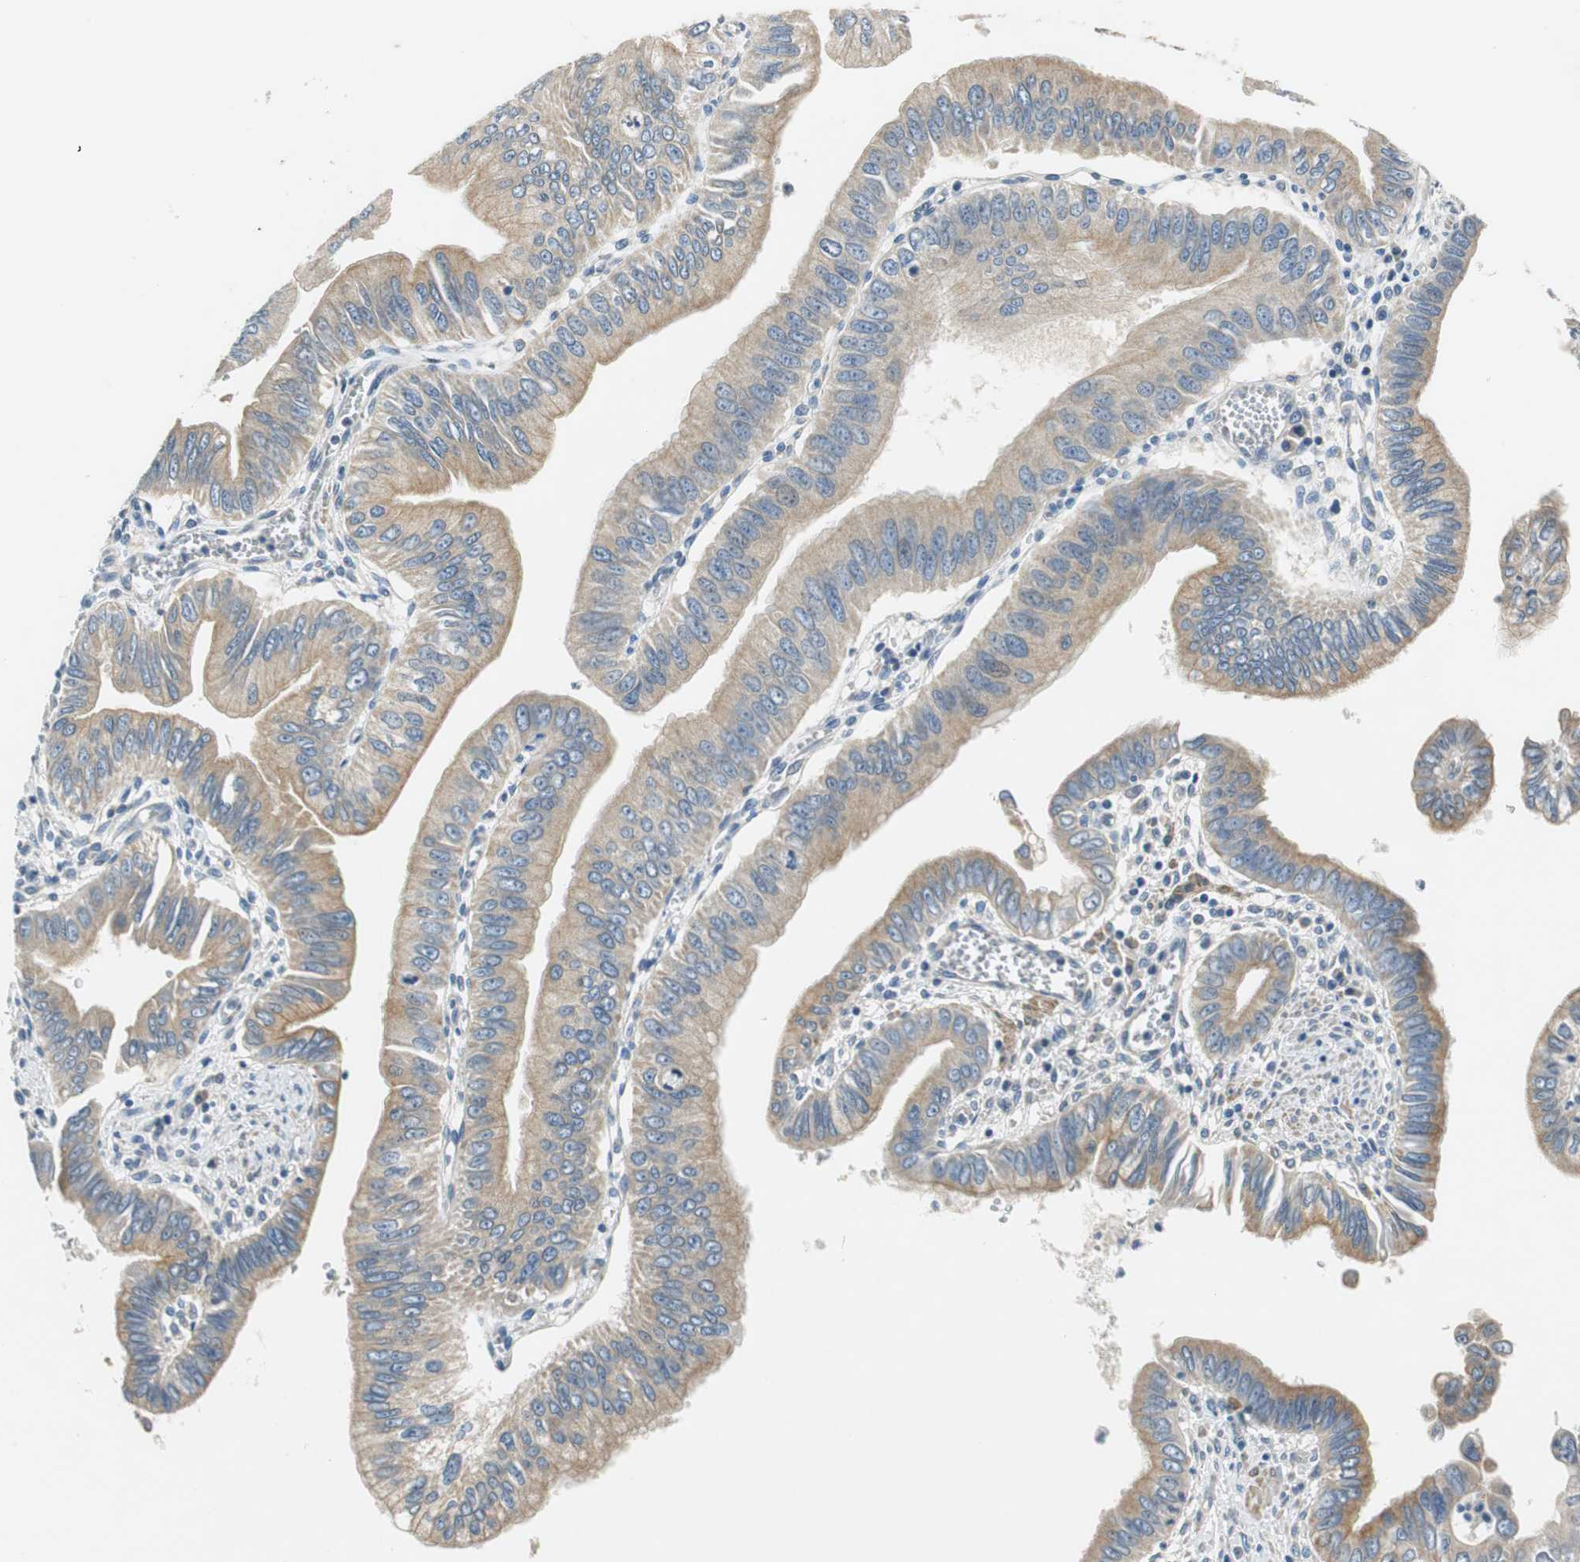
{"staining": {"intensity": "strong", "quantity": ">75%", "location": "cytoplasmic/membranous"}, "tissue": "pancreatic cancer", "cell_type": "Tumor cells", "image_type": "cancer", "snomed": [{"axis": "morphology", "description": "Normal tissue, NOS"}, {"axis": "topography", "description": "Lymph node"}], "caption": "Pancreatic cancer was stained to show a protein in brown. There is high levels of strong cytoplasmic/membranous expression in about >75% of tumor cells.", "gene": "FADS2", "patient": {"sex": "male", "age": 50}}